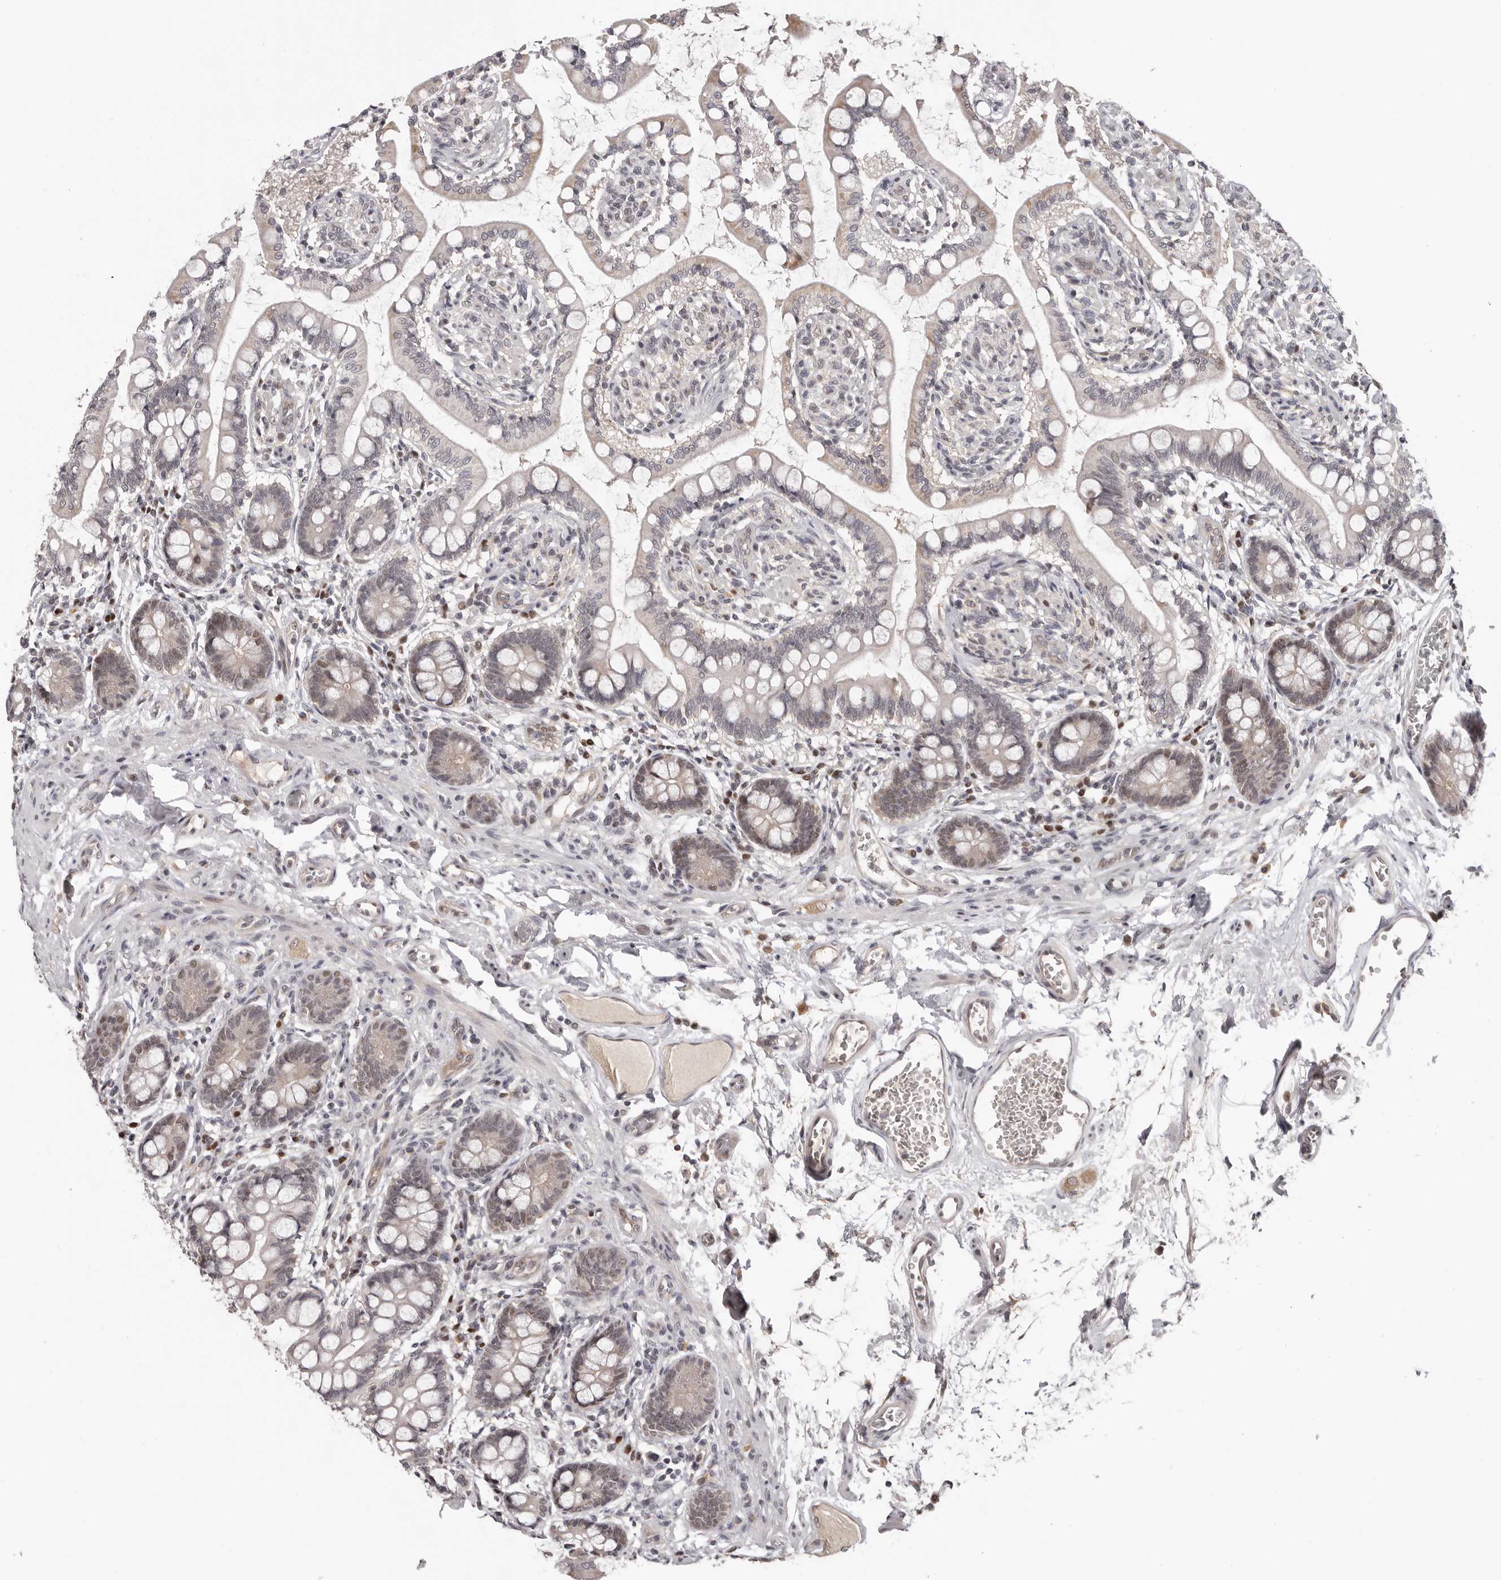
{"staining": {"intensity": "weak", "quantity": "25%-75%", "location": "cytoplasmic/membranous"}, "tissue": "small intestine", "cell_type": "Glandular cells", "image_type": "normal", "snomed": [{"axis": "morphology", "description": "Normal tissue, NOS"}, {"axis": "topography", "description": "Small intestine"}], "caption": "Immunohistochemical staining of benign small intestine exhibits low levels of weak cytoplasmic/membranous expression in approximately 25%-75% of glandular cells. The protein of interest is stained brown, and the nuclei are stained in blue (DAB IHC with brightfield microscopy, high magnification).", "gene": "TBX5", "patient": {"sex": "male", "age": 52}}